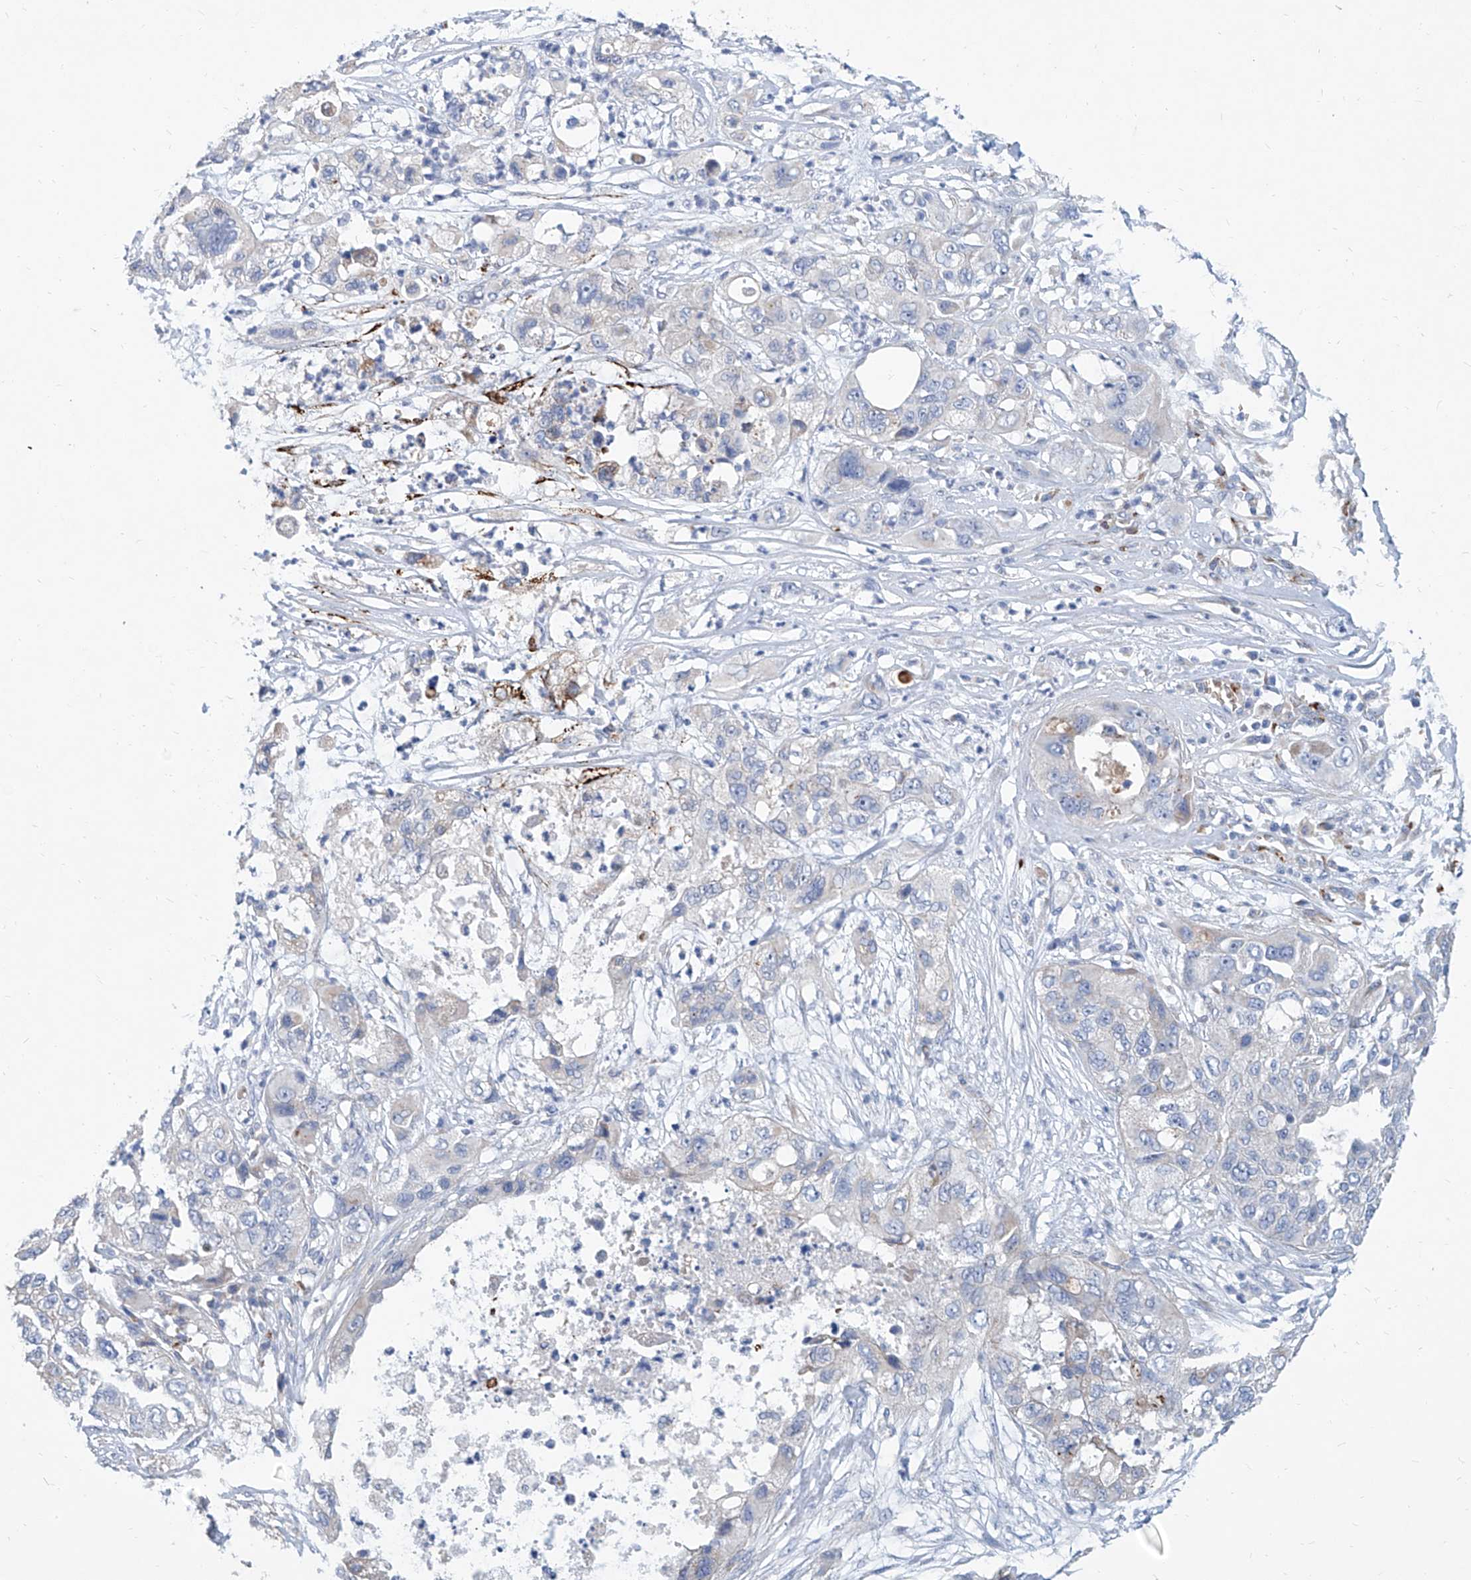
{"staining": {"intensity": "weak", "quantity": "<25%", "location": "cytoplasmic/membranous"}, "tissue": "pancreatic cancer", "cell_type": "Tumor cells", "image_type": "cancer", "snomed": [{"axis": "morphology", "description": "Adenocarcinoma, NOS"}, {"axis": "topography", "description": "Pancreas"}], "caption": "Micrograph shows no significant protein positivity in tumor cells of pancreatic adenocarcinoma. Nuclei are stained in blue.", "gene": "FPR2", "patient": {"sex": "female", "age": 78}}